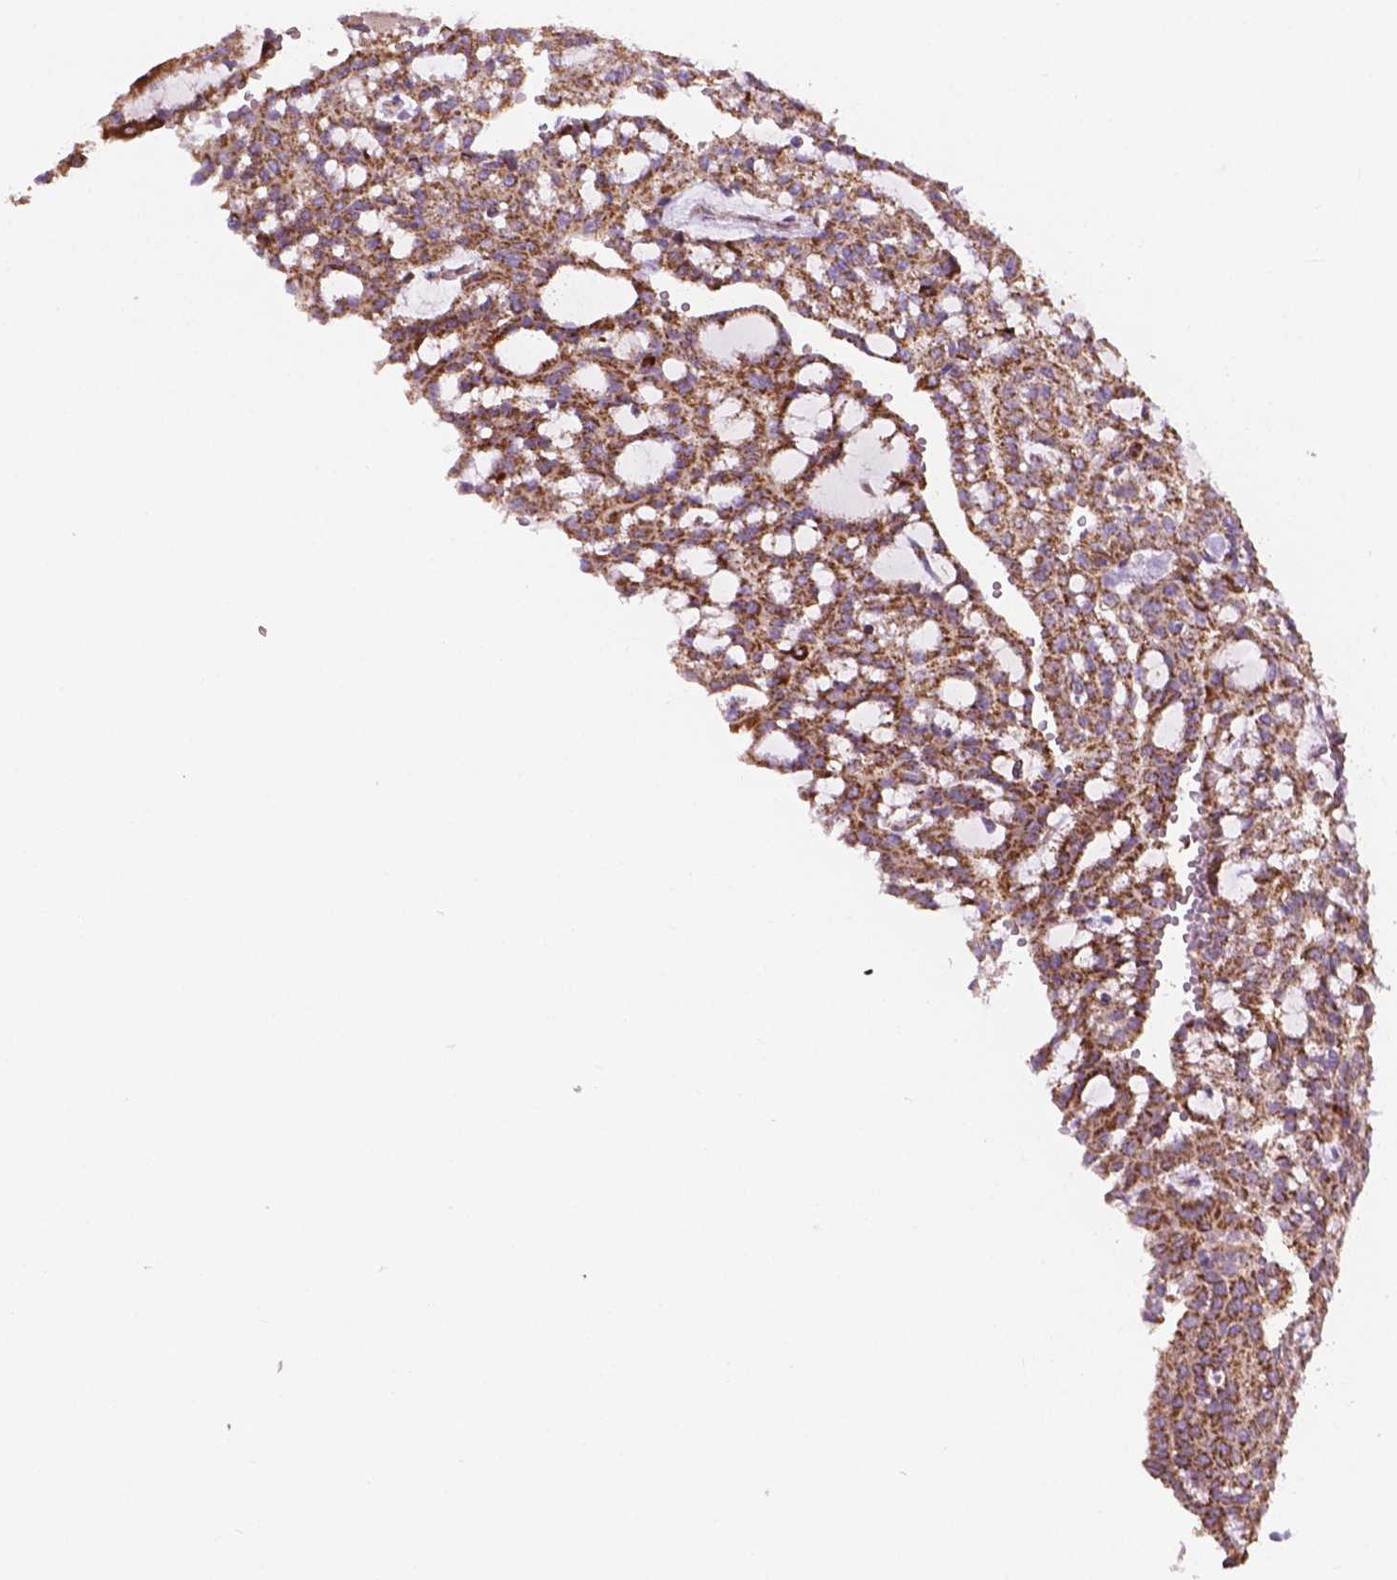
{"staining": {"intensity": "strong", "quantity": ">75%", "location": "cytoplasmic/membranous"}, "tissue": "renal cancer", "cell_type": "Tumor cells", "image_type": "cancer", "snomed": [{"axis": "morphology", "description": "Adenocarcinoma, NOS"}, {"axis": "topography", "description": "Kidney"}], "caption": "Protein staining of renal adenocarcinoma tissue displays strong cytoplasmic/membranous positivity in about >75% of tumor cells.", "gene": "PIBF1", "patient": {"sex": "male", "age": 63}}